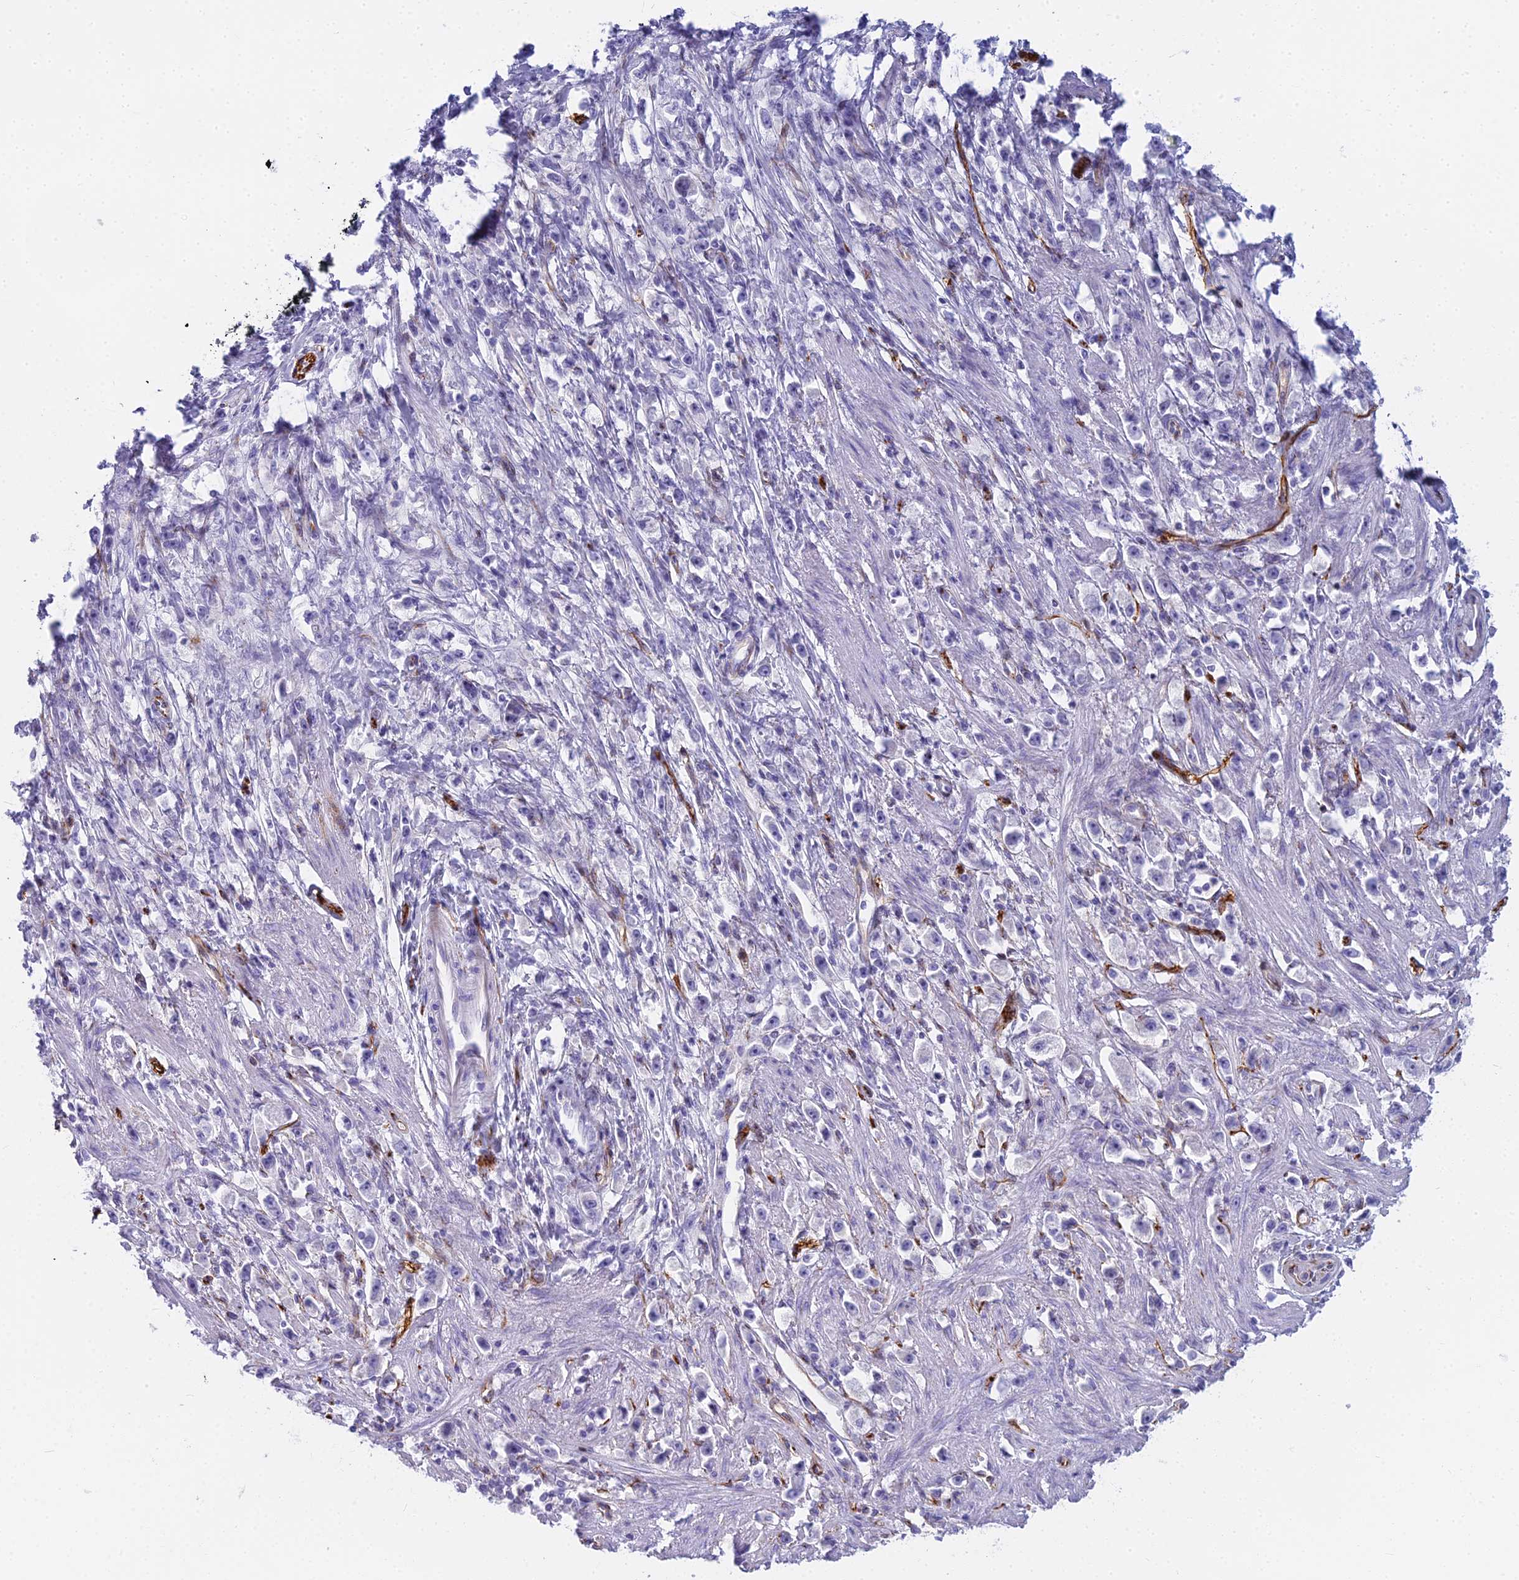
{"staining": {"intensity": "negative", "quantity": "none", "location": "none"}, "tissue": "stomach cancer", "cell_type": "Tumor cells", "image_type": "cancer", "snomed": [{"axis": "morphology", "description": "Adenocarcinoma, NOS"}, {"axis": "topography", "description": "Stomach"}], "caption": "Human stomach adenocarcinoma stained for a protein using IHC exhibits no expression in tumor cells.", "gene": "EVI2A", "patient": {"sex": "female", "age": 59}}